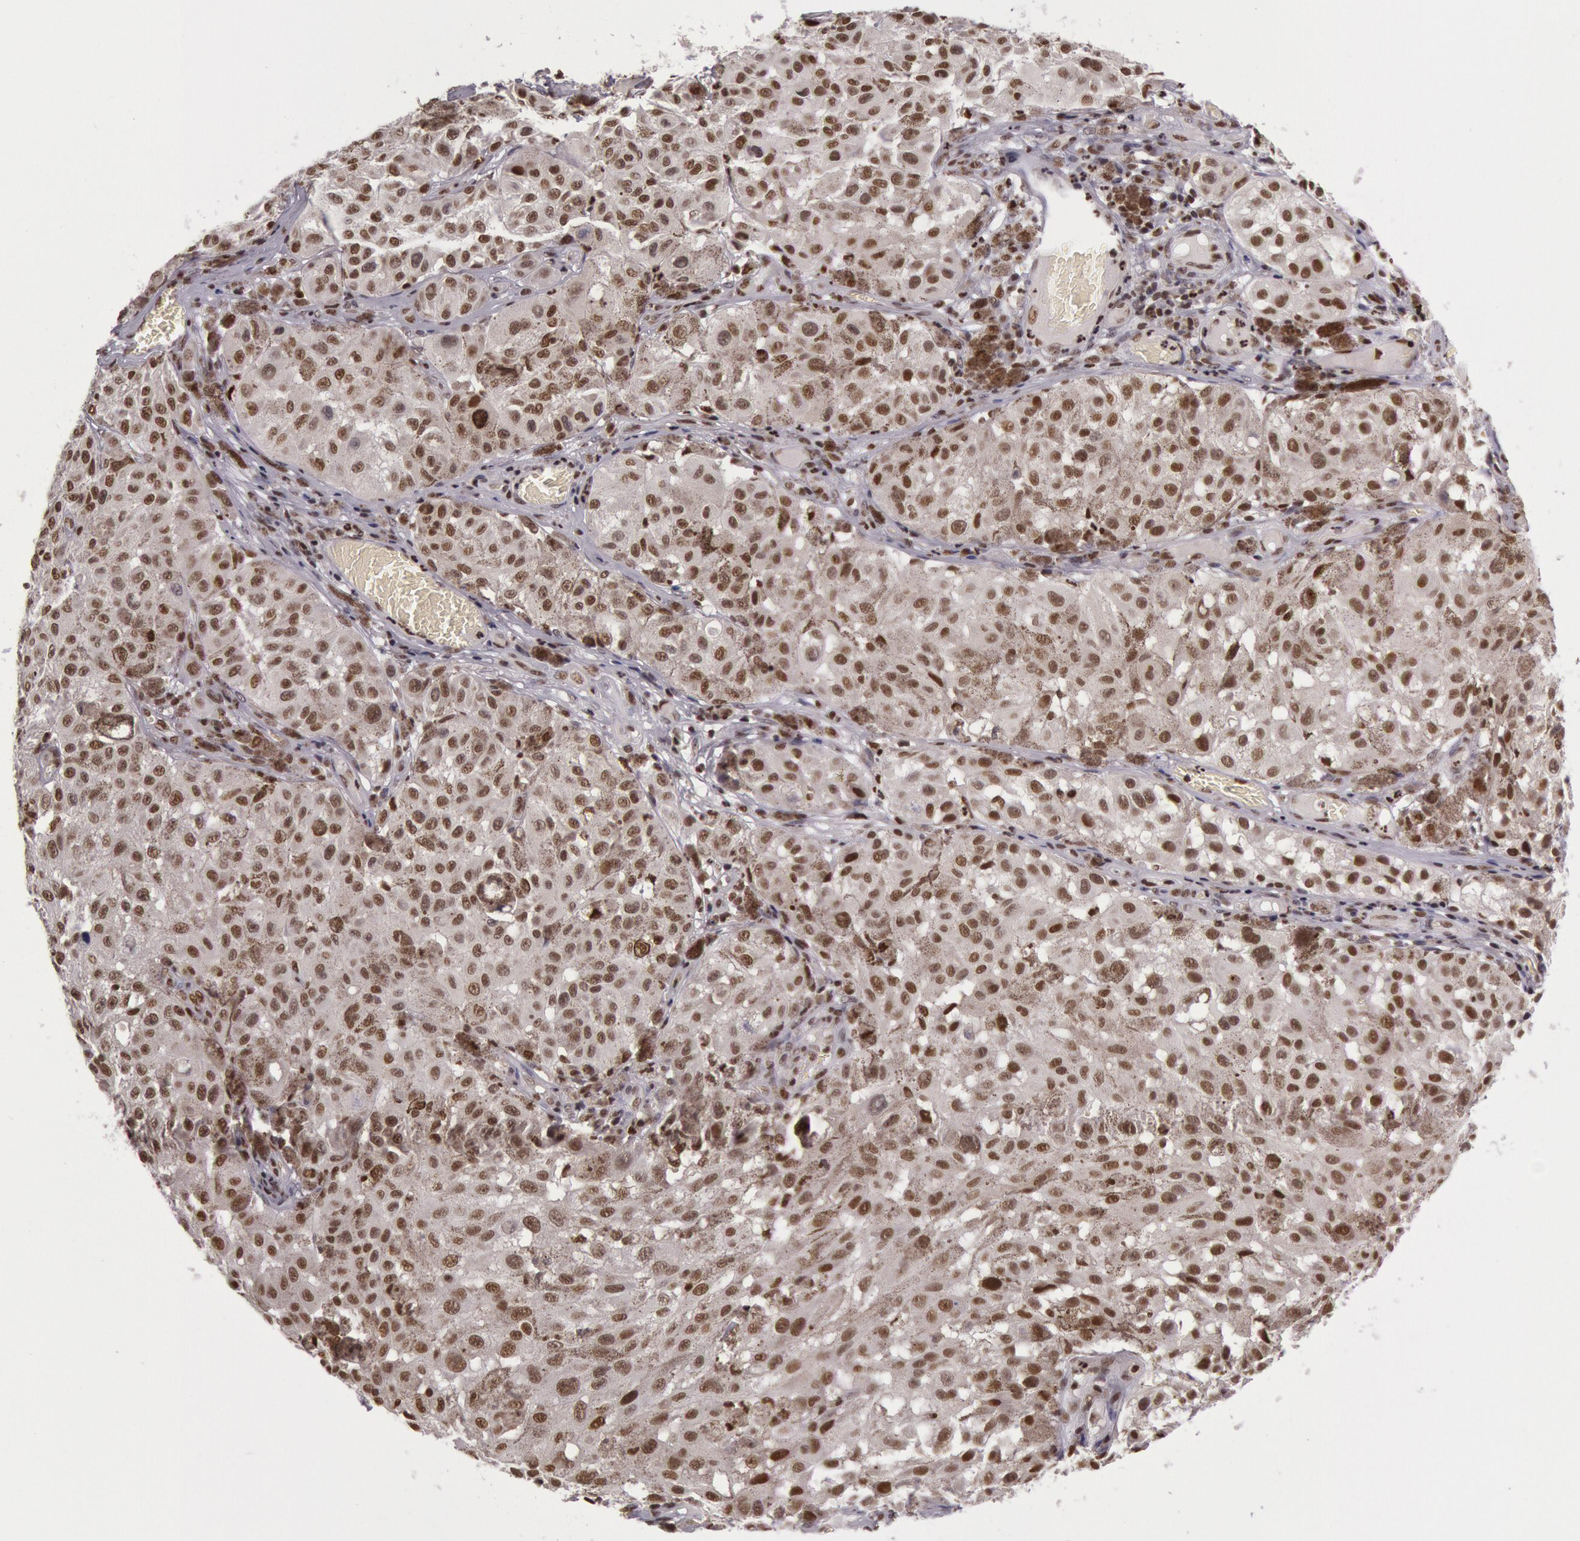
{"staining": {"intensity": "strong", "quantity": ">75%", "location": "nuclear"}, "tissue": "melanoma", "cell_type": "Tumor cells", "image_type": "cancer", "snomed": [{"axis": "morphology", "description": "Malignant melanoma, NOS"}, {"axis": "topography", "description": "Skin"}], "caption": "IHC histopathology image of human malignant melanoma stained for a protein (brown), which demonstrates high levels of strong nuclear positivity in about >75% of tumor cells.", "gene": "ESS2", "patient": {"sex": "female", "age": 64}}